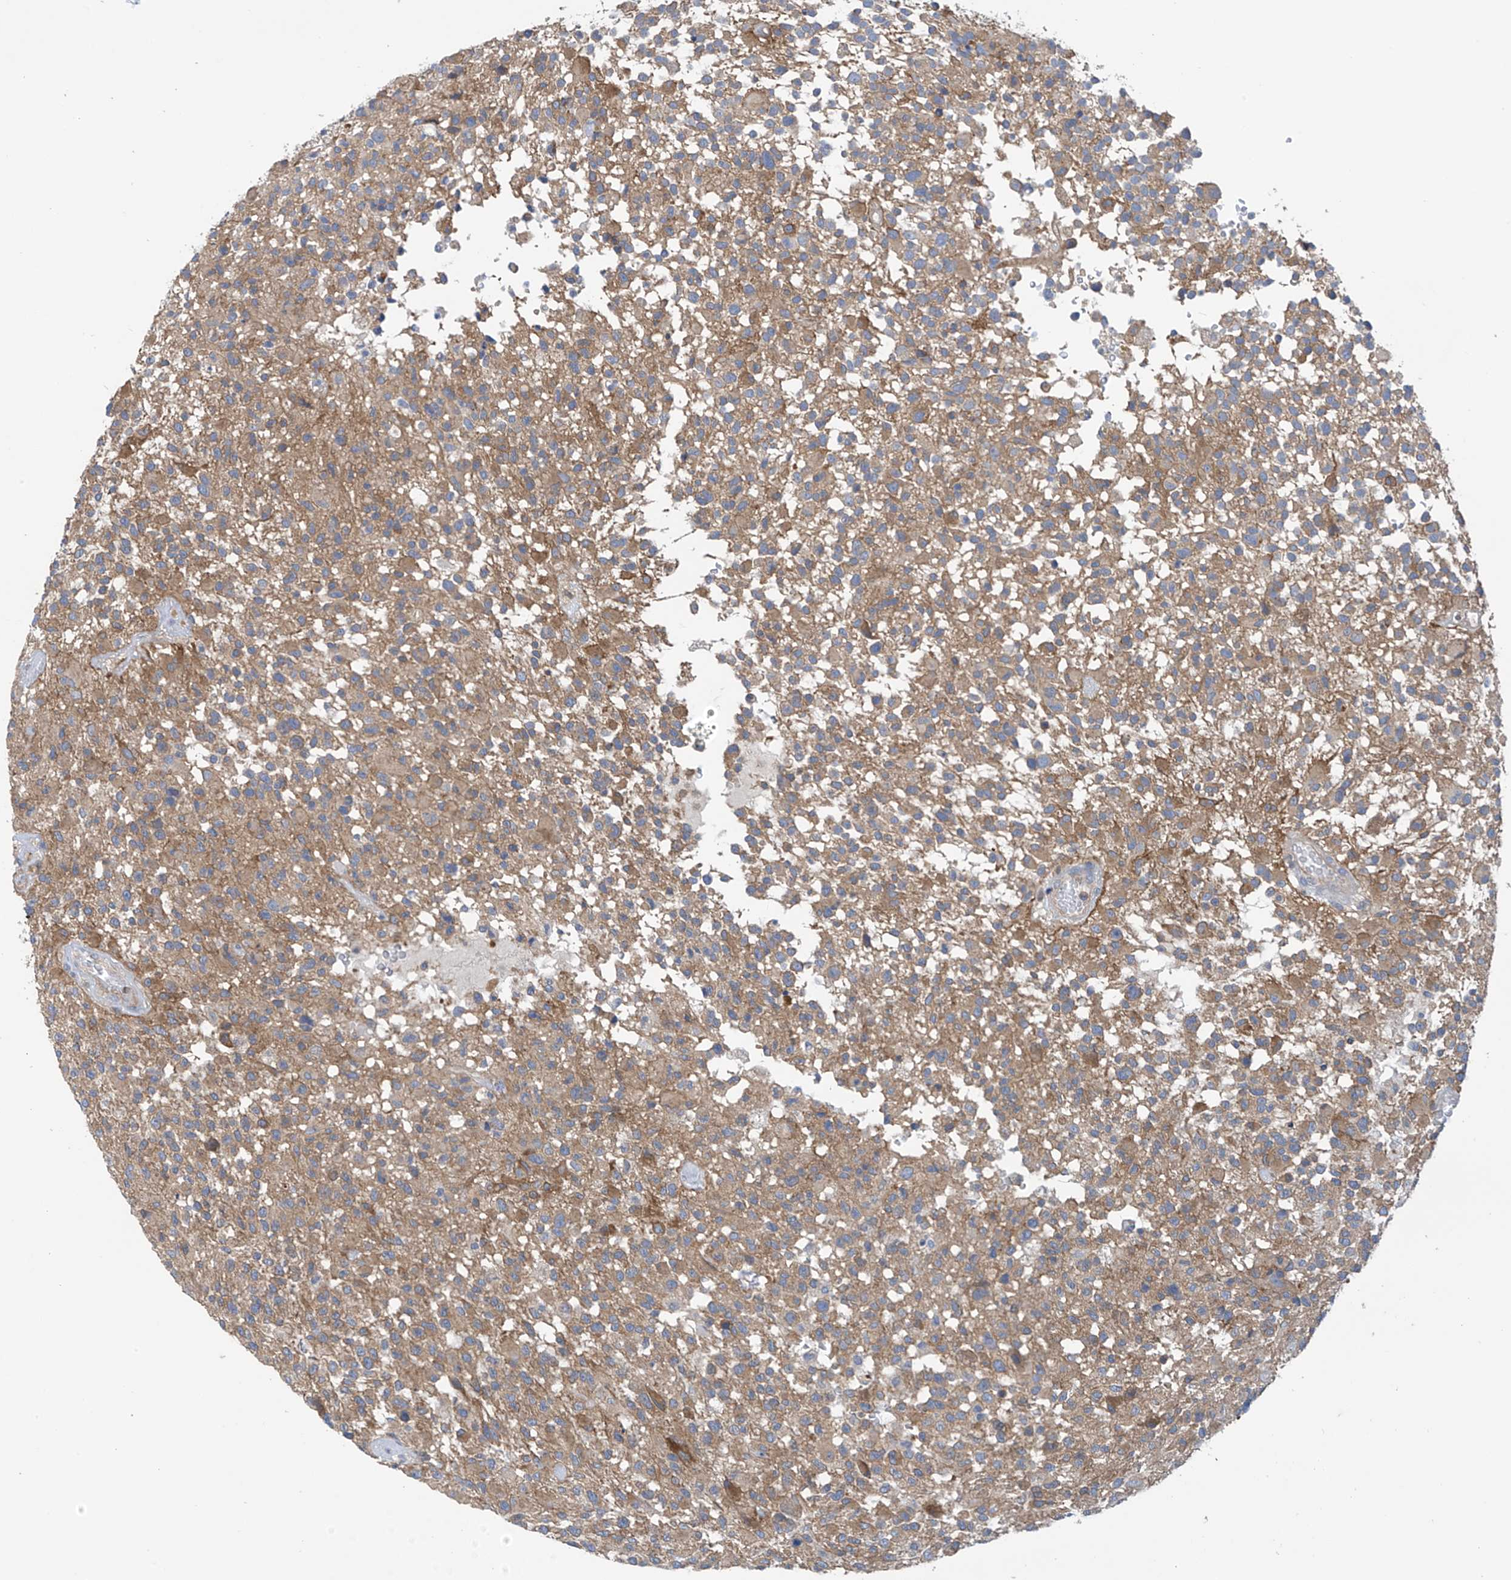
{"staining": {"intensity": "weak", "quantity": "25%-75%", "location": "cytoplasmic/membranous"}, "tissue": "glioma", "cell_type": "Tumor cells", "image_type": "cancer", "snomed": [{"axis": "morphology", "description": "Glioma, malignant, High grade"}, {"axis": "morphology", "description": "Glioblastoma, NOS"}, {"axis": "topography", "description": "Brain"}], "caption": "IHC micrograph of glioblastoma stained for a protein (brown), which shows low levels of weak cytoplasmic/membranous expression in approximately 25%-75% of tumor cells.", "gene": "REPS1", "patient": {"sex": "male", "age": 60}}